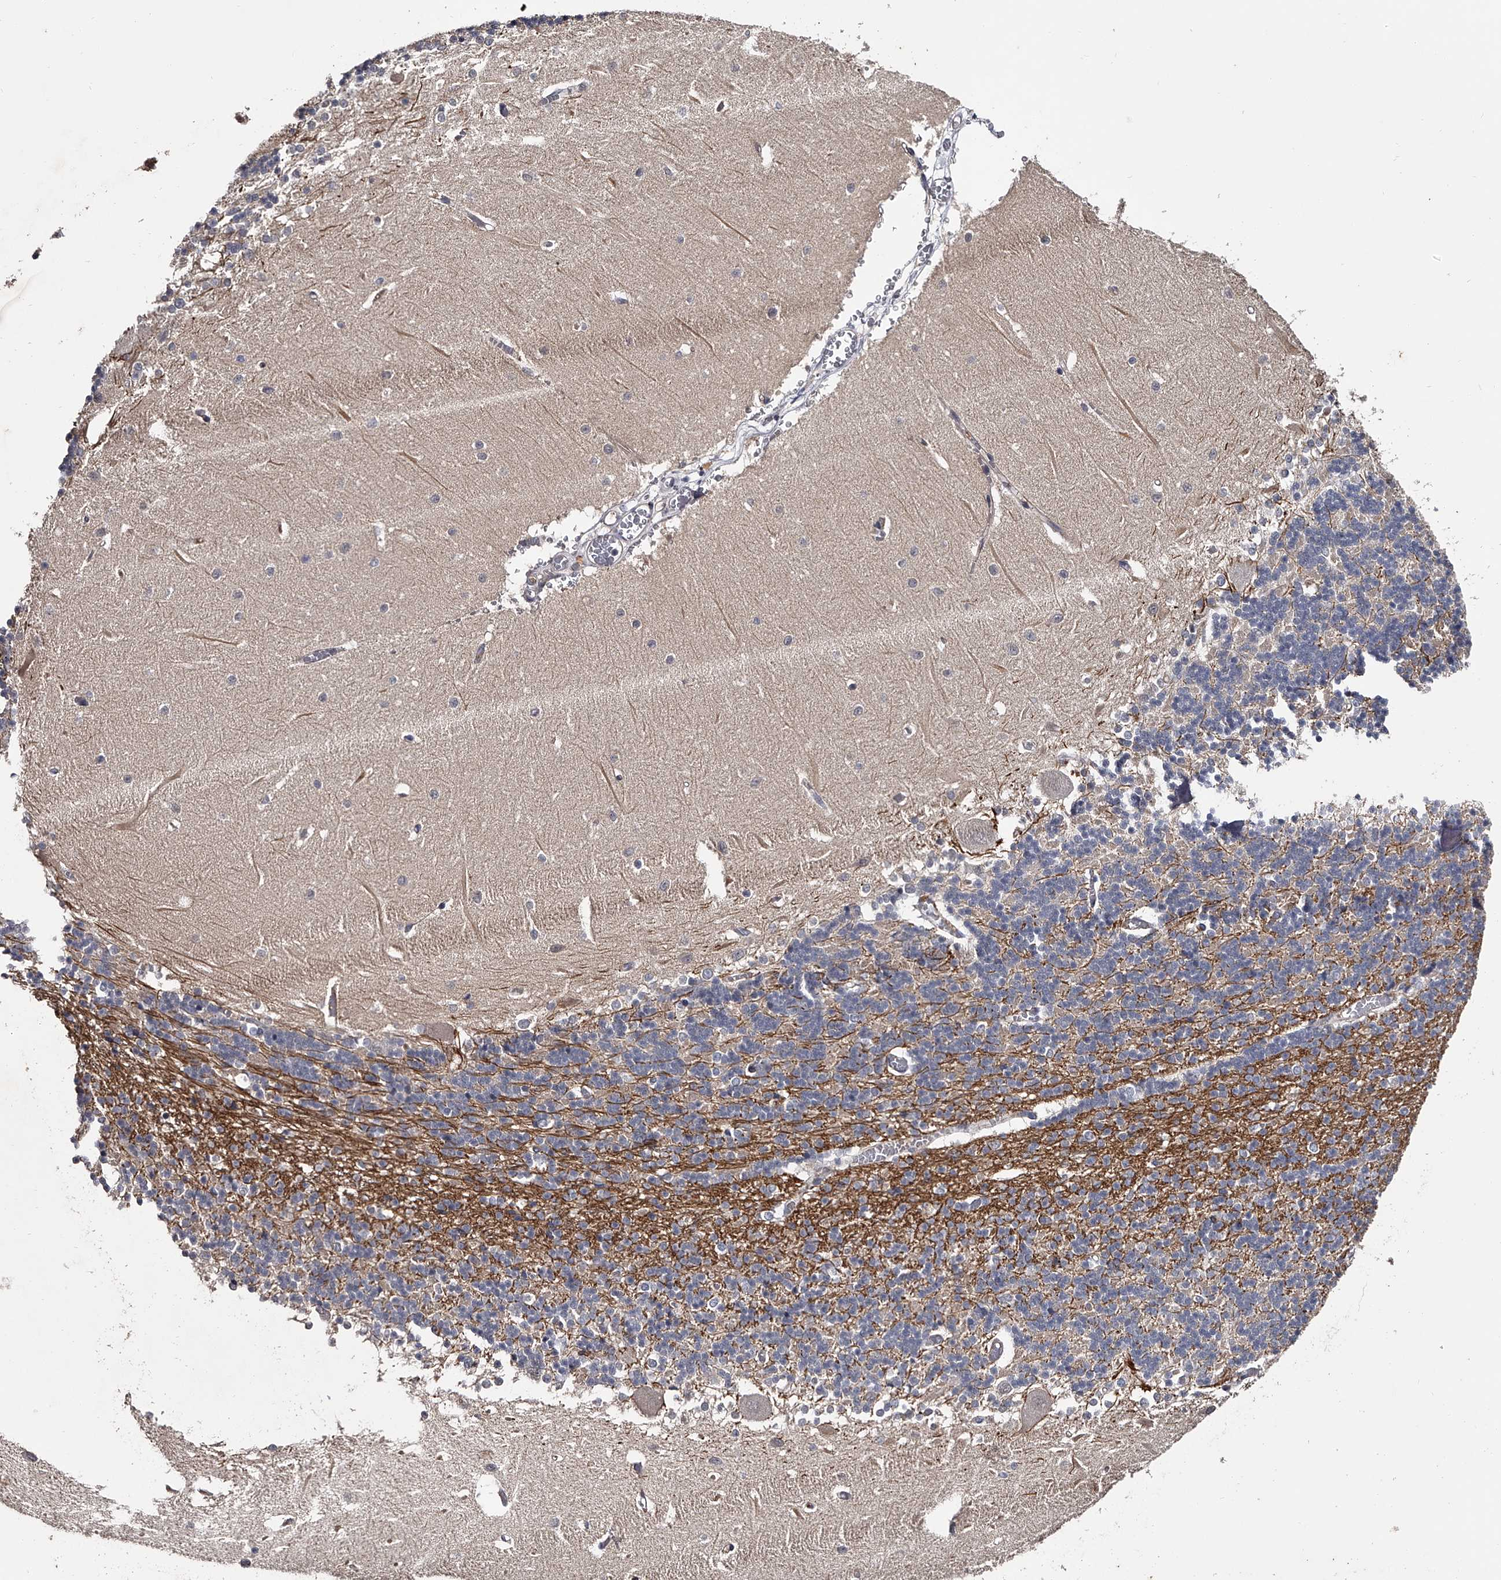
{"staining": {"intensity": "negative", "quantity": "none", "location": "none"}, "tissue": "cerebellum", "cell_type": "Cells in granular layer", "image_type": "normal", "snomed": [{"axis": "morphology", "description": "Normal tissue, NOS"}, {"axis": "topography", "description": "Cerebellum"}], "caption": "Cells in granular layer show no significant protein staining in benign cerebellum.", "gene": "MDN1", "patient": {"sex": "male", "age": 37}}